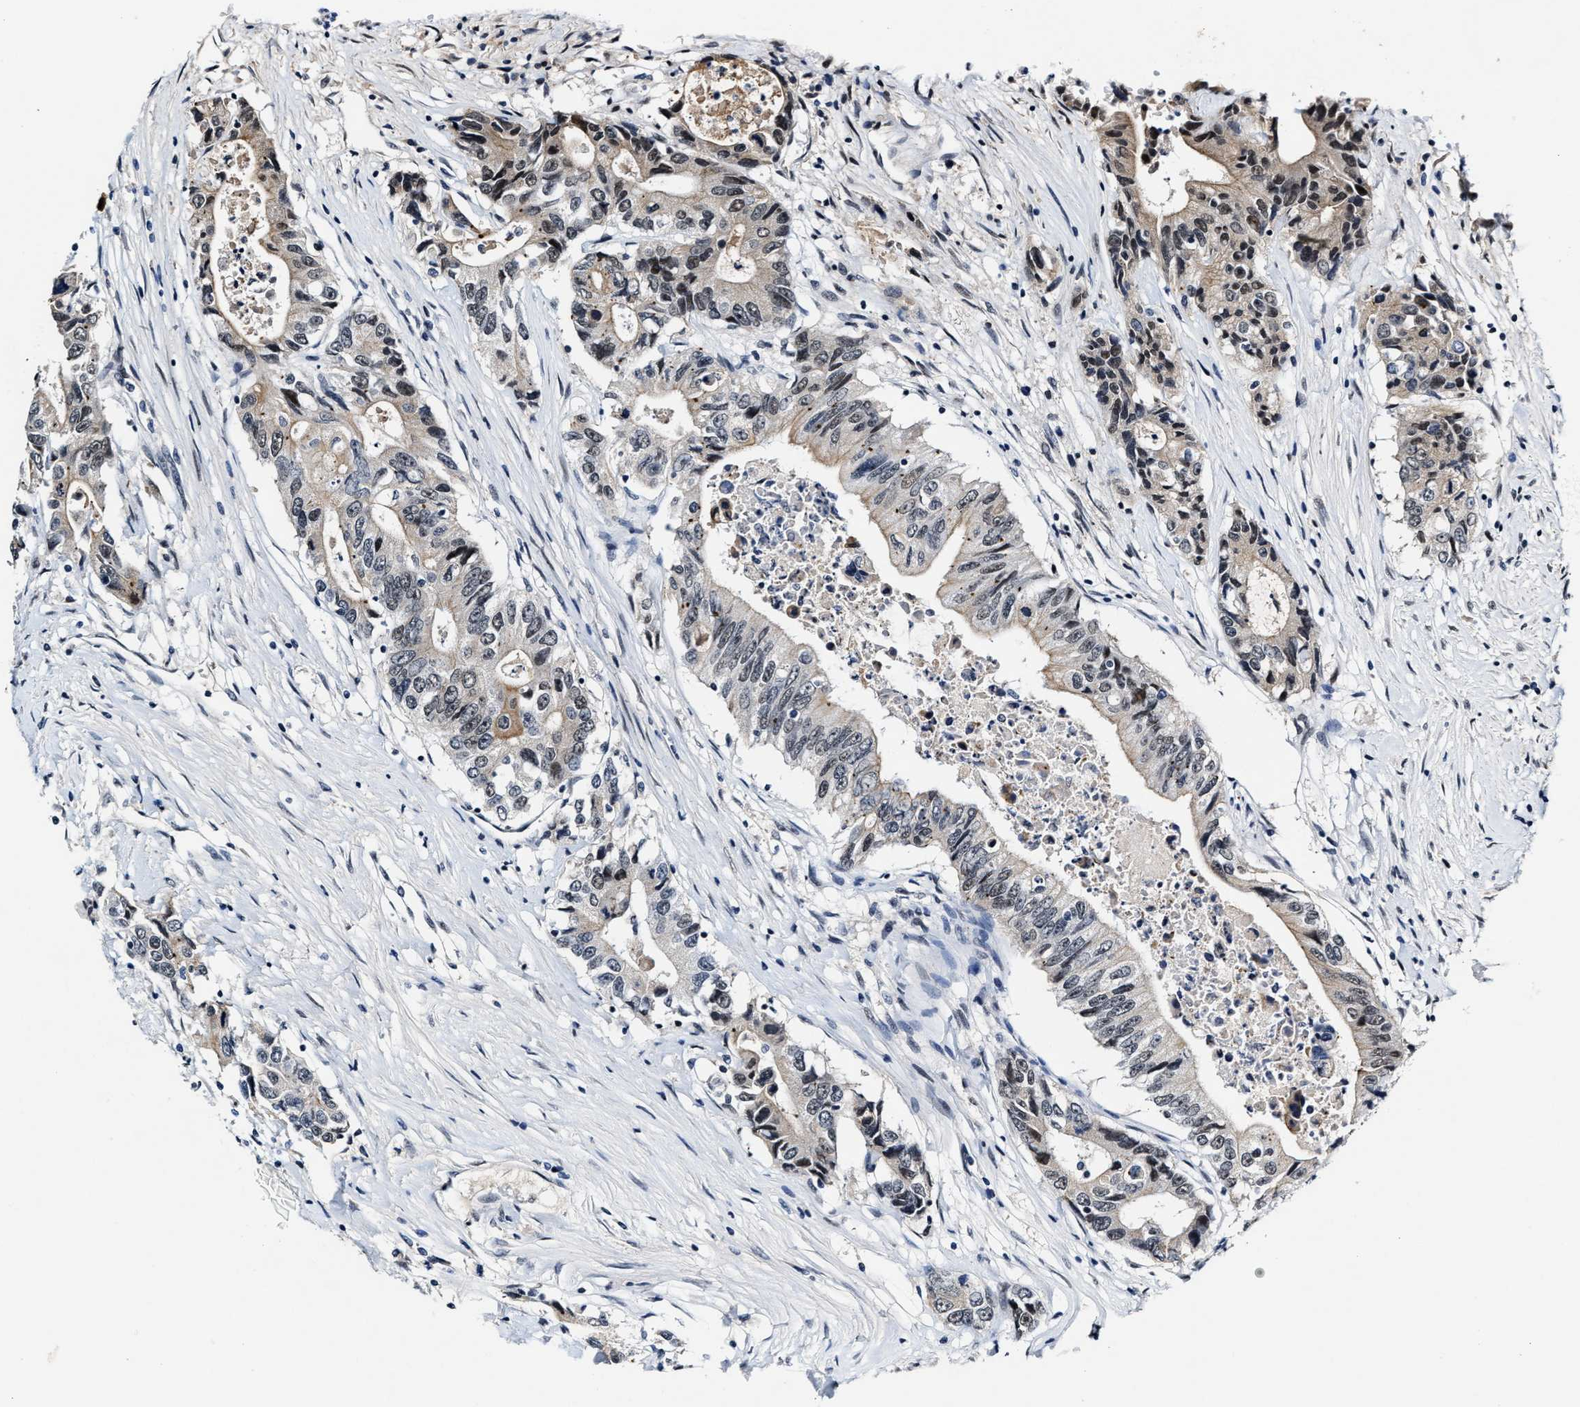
{"staining": {"intensity": "weak", "quantity": "<25%", "location": "nuclear"}, "tissue": "colorectal cancer", "cell_type": "Tumor cells", "image_type": "cancer", "snomed": [{"axis": "morphology", "description": "Adenocarcinoma, NOS"}, {"axis": "topography", "description": "Colon"}], "caption": "This is an immunohistochemistry histopathology image of colorectal cancer (adenocarcinoma). There is no expression in tumor cells.", "gene": "INIP", "patient": {"sex": "female", "age": 77}}